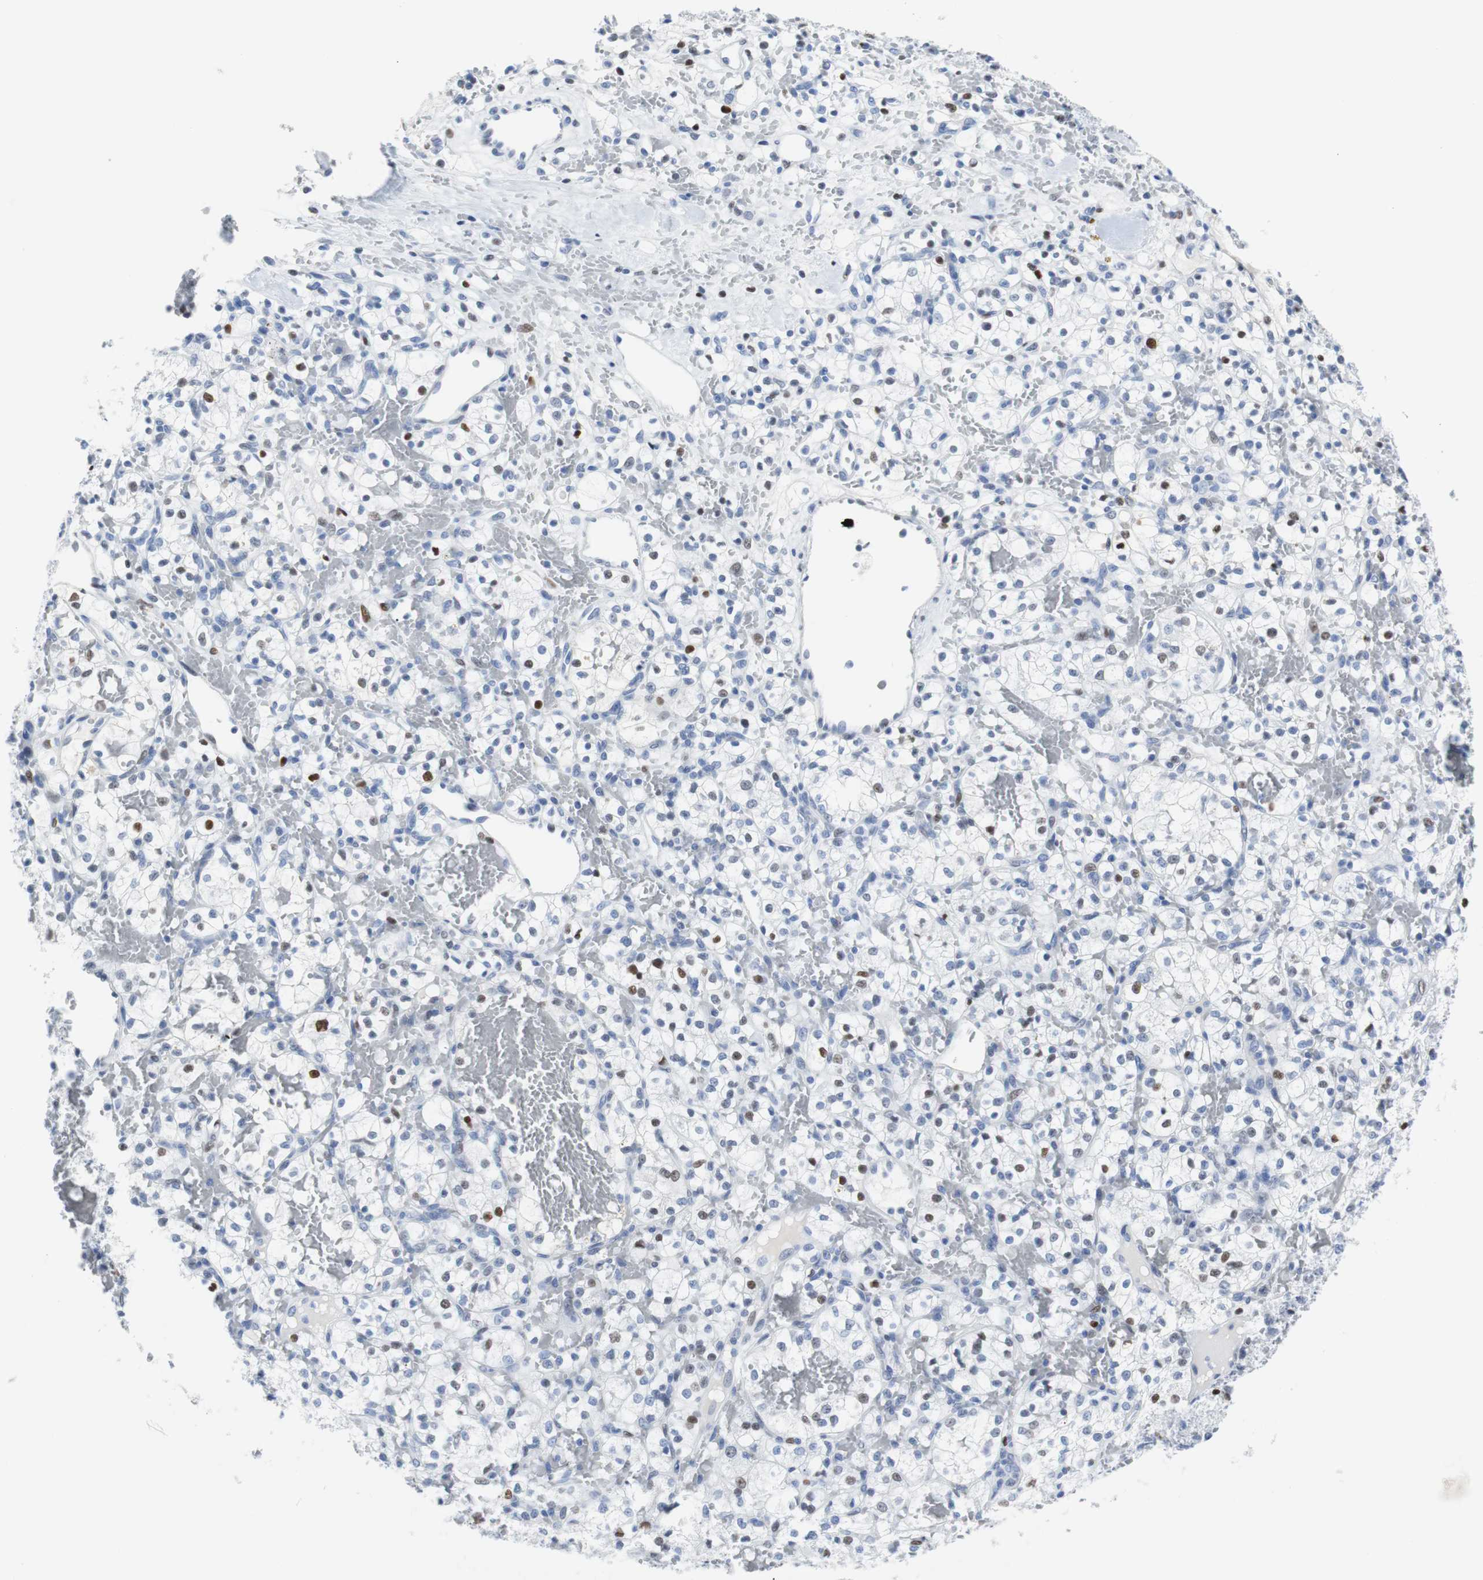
{"staining": {"intensity": "weak", "quantity": "<25%", "location": "nuclear"}, "tissue": "renal cancer", "cell_type": "Tumor cells", "image_type": "cancer", "snomed": [{"axis": "morphology", "description": "Adenocarcinoma, NOS"}, {"axis": "topography", "description": "Kidney"}], "caption": "Immunohistochemical staining of adenocarcinoma (renal) displays no significant positivity in tumor cells.", "gene": "JUN", "patient": {"sex": "female", "age": 60}}